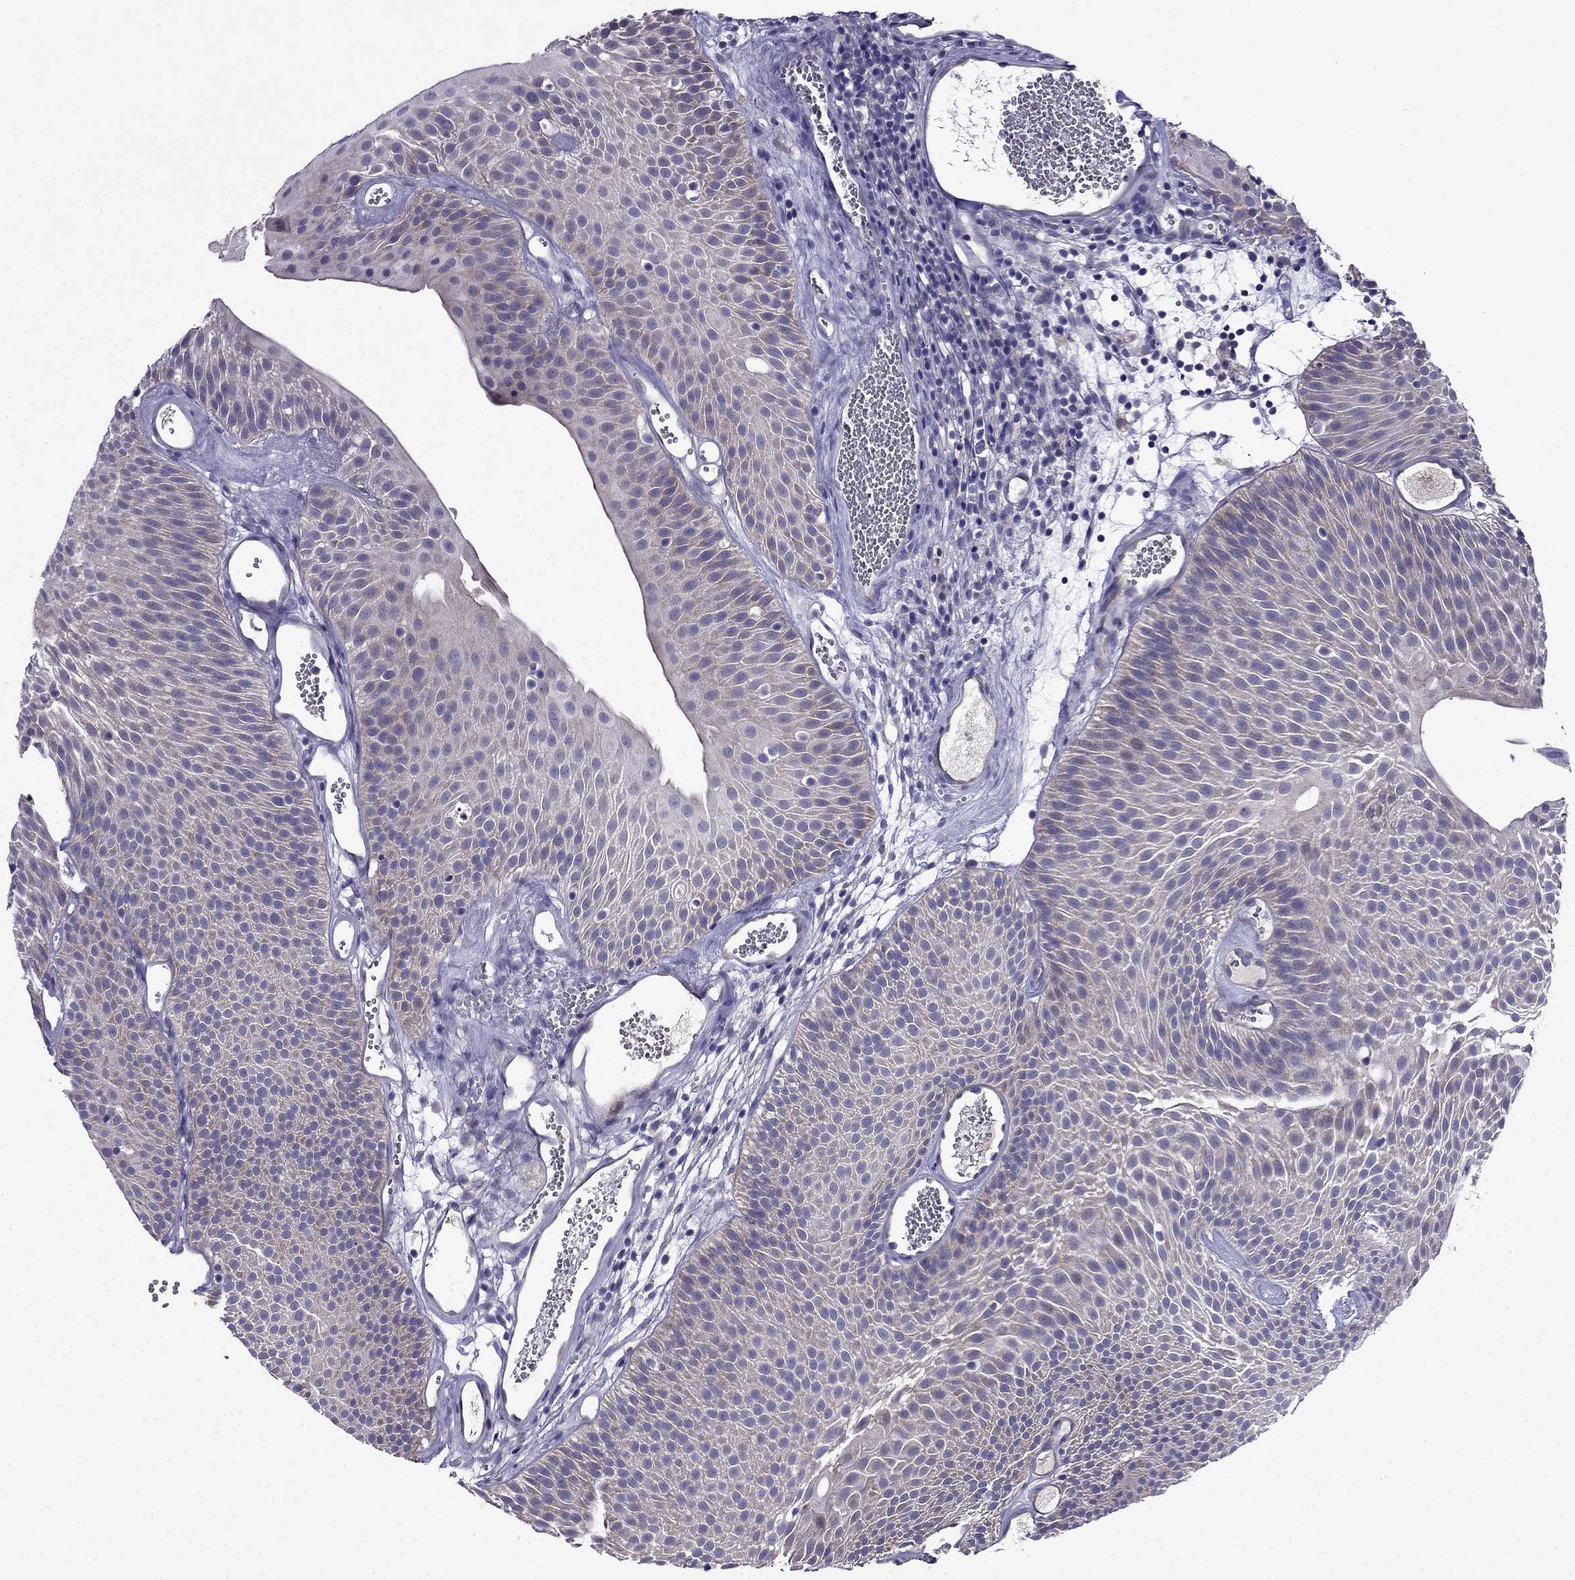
{"staining": {"intensity": "weak", "quantity": "25%-75%", "location": "cytoplasmic/membranous"}, "tissue": "urothelial cancer", "cell_type": "Tumor cells", "image_type": "cancer", "snomed": [{"axis": "morphology", "description": "Urothelial carcinoma, Low grade"}, {"axis": "topography", "description": "Urinary bladder"}], "caption": "An immunohistochemistry (IHC) histopathology image of tumor tissue is shown. Protein staining in brown highlights weak cytoplasmic/membranous positivity in urothelial cancer within tumor cells. The staining was performed using DAB (3,3'-diaminobenzidine) to visualize the protein expression in brown, while the nuclei were stained in blue with hematoxylin (Magnification: 20x).", "gene": "PI16", "patient": {"sex": "male", "age": 52}}